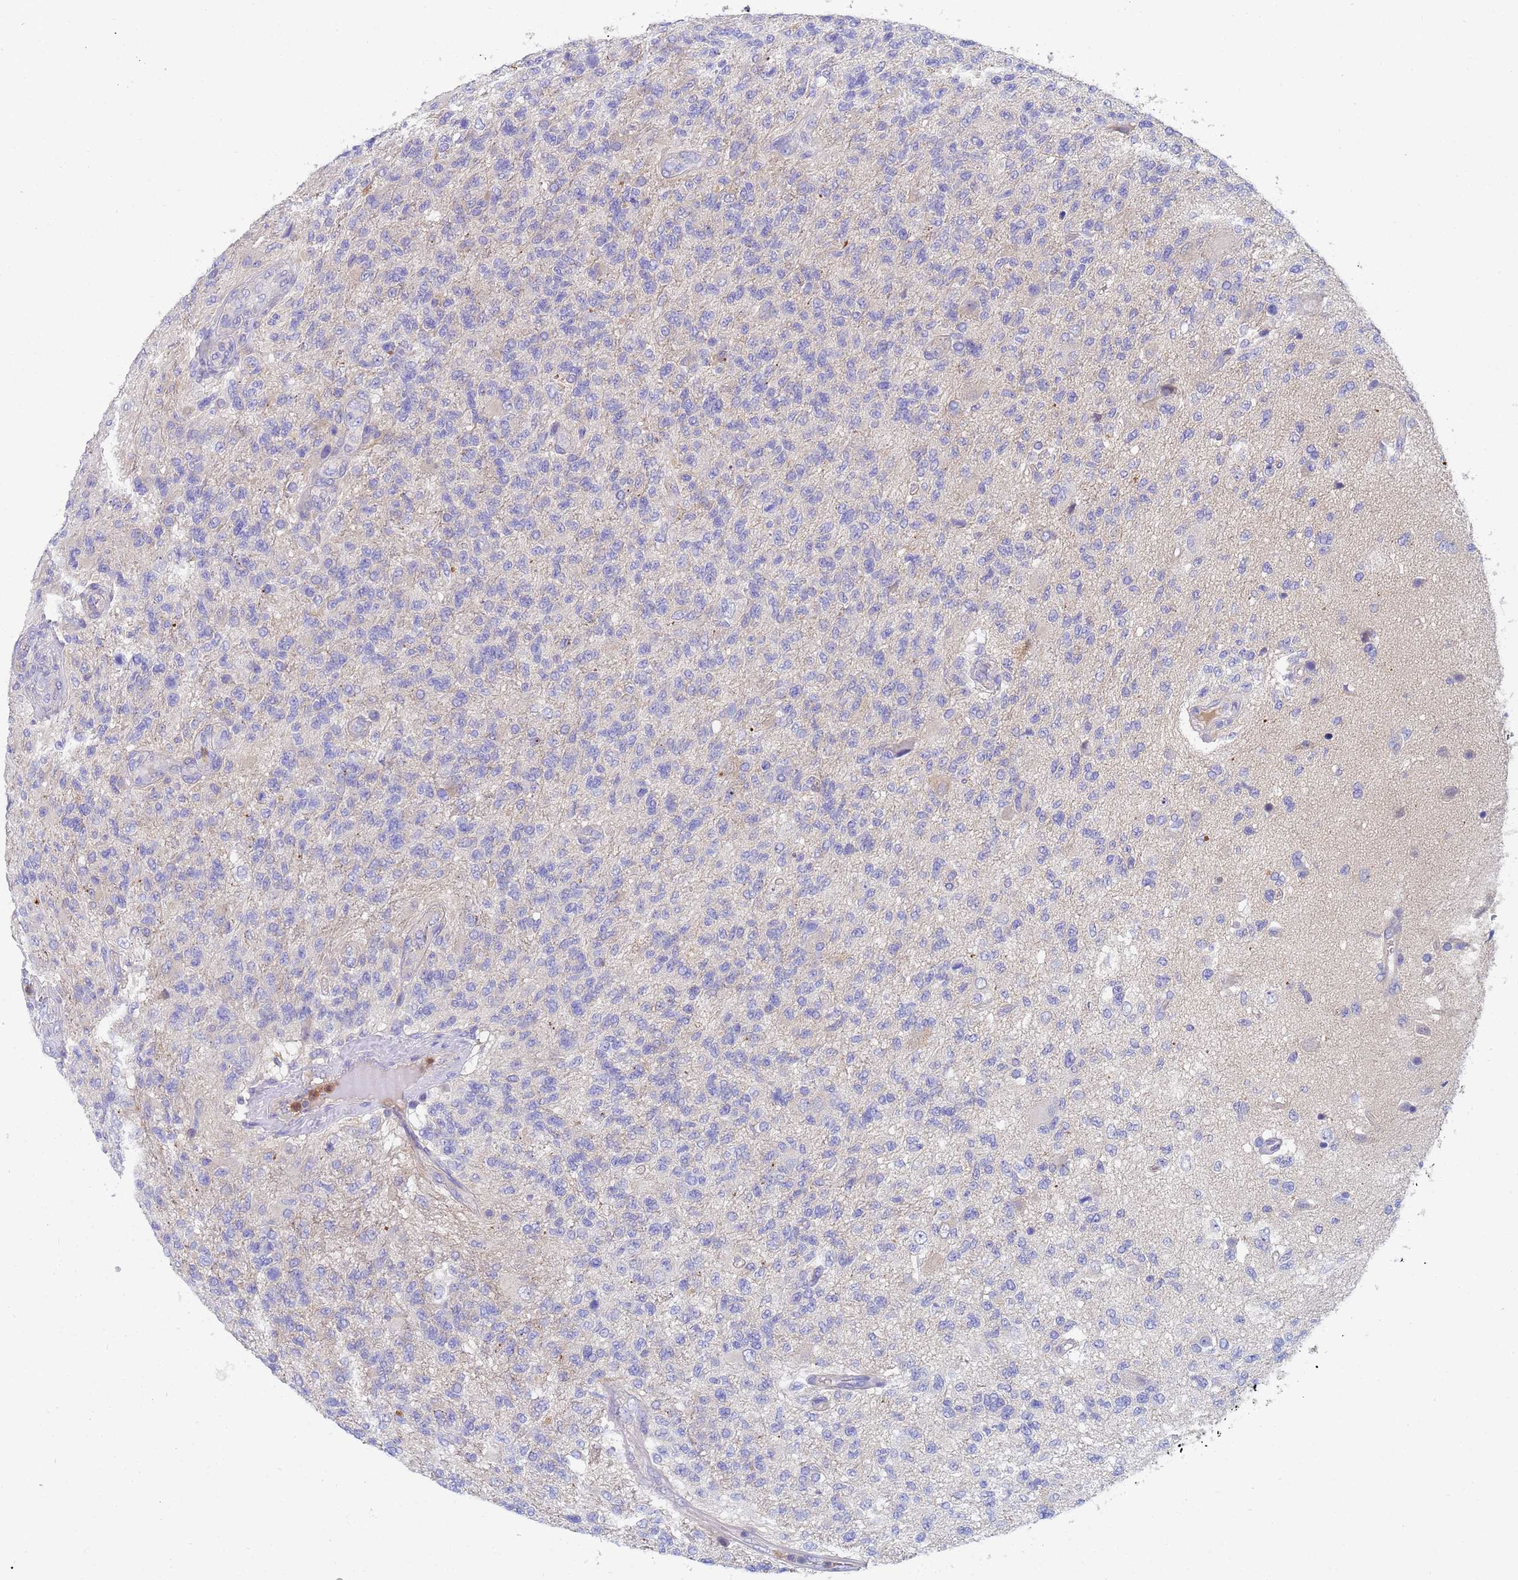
{"staining": {"intensity": "negative", "quantity": "none", "location": "none"}, "tissue": "glioma", "cell_type": "Tumor cells", "image_type": "cancer", "snomed": [{"axis": "morphology", "description": "Glioma, malignant, High grade"}, {"axis": "topography", "description": "Brain"}], "caption": "A high-resolution image shows immunohistochemistry staining of glioma, which shows no significant expression in tumor cells.", "gene": "TTLL11", "patient": {"sex": "male", "age": 56}}